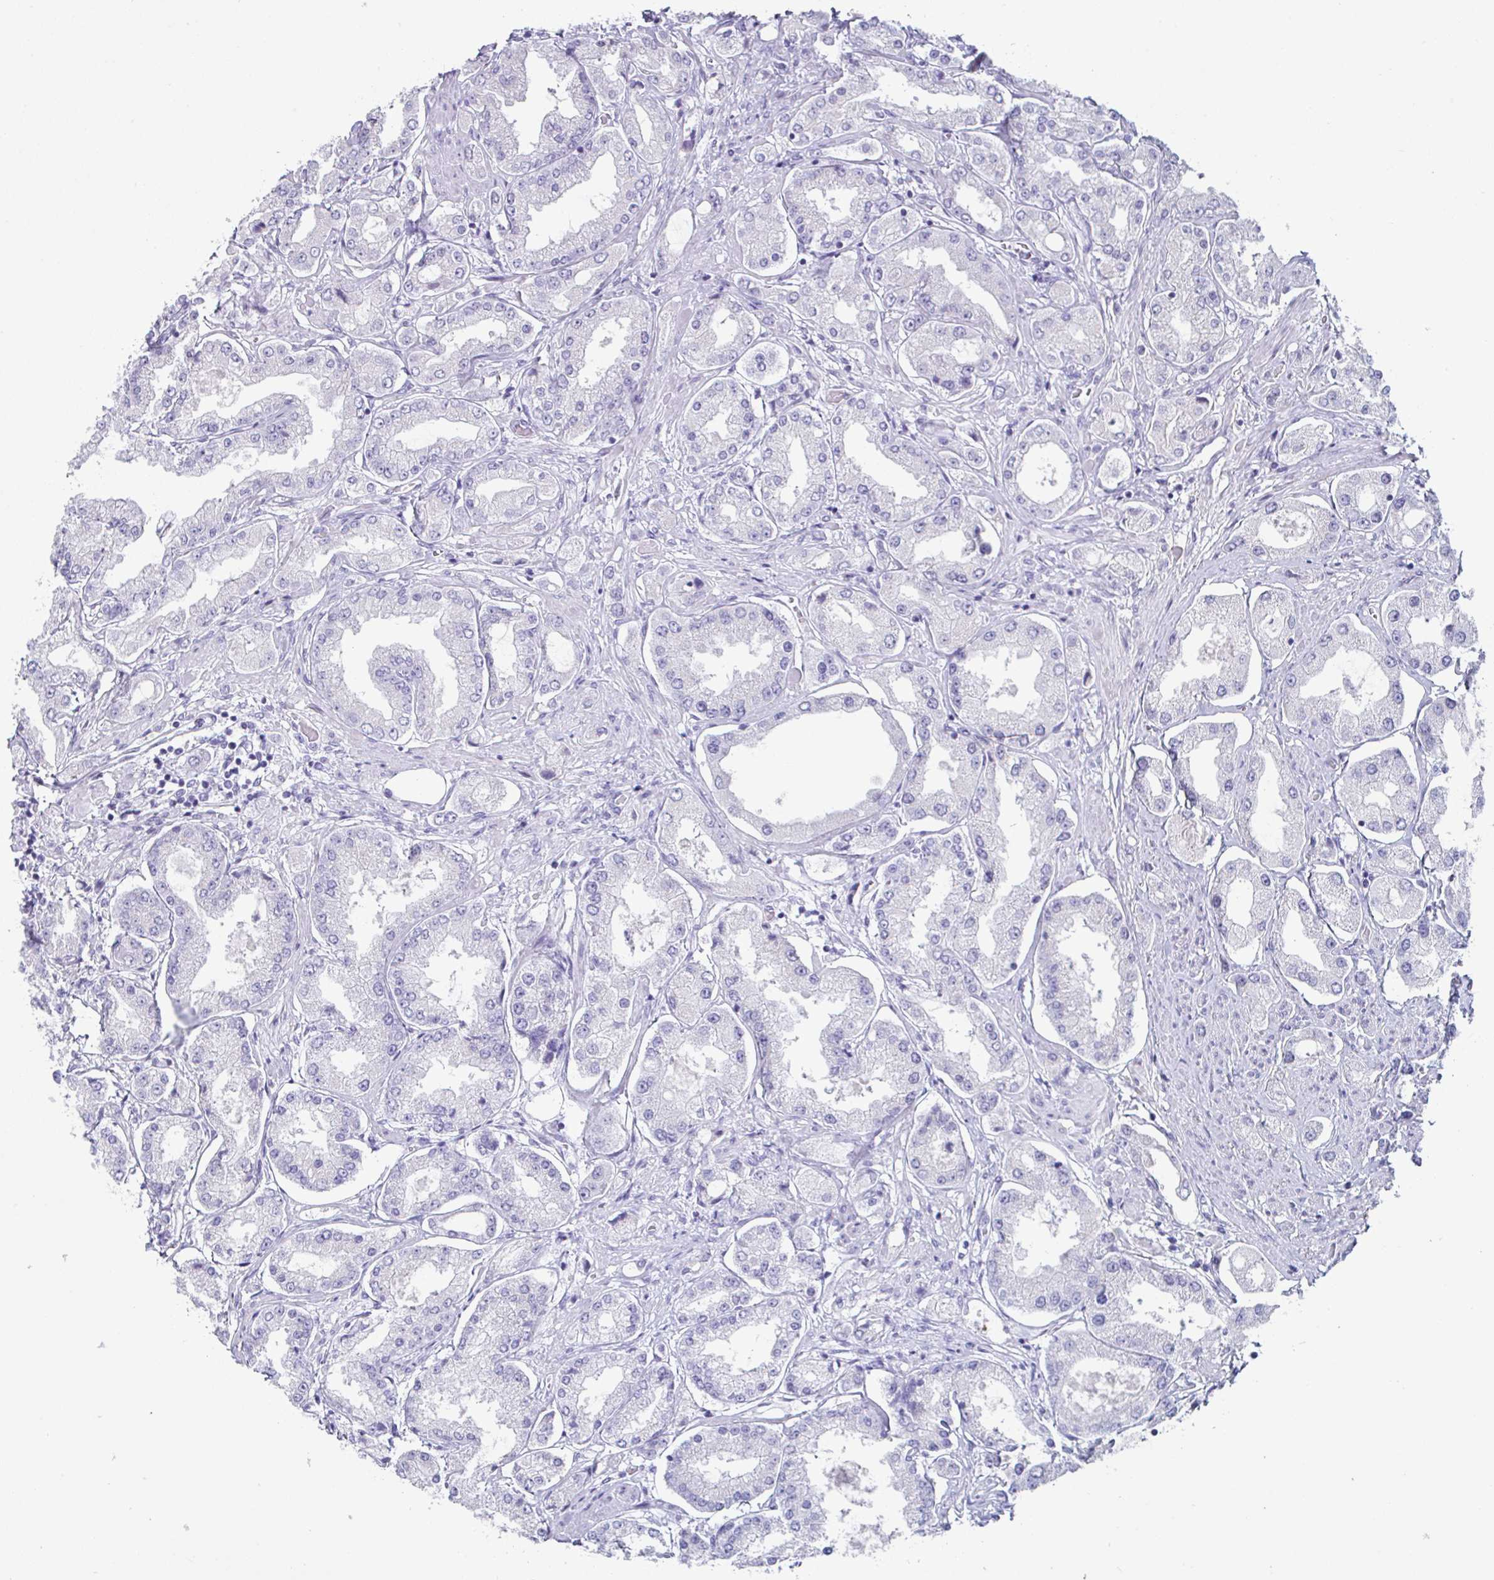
{"staining": {"intensity": "negative", "quantity": "none", "location": "none"}, "tissue": "prostate cancer", "cell_type": "Tumor cells", "image_type": "cancer", "snomed": [{"axis": "morphology", "description": "Adenocarcinoma, High grade"}, {"axis": "topography", "description": "Prostate"}], "caption": "Immunohistochemistry (IHC) photomicrograph of neoplastic tissue: human prostate cancer stained with DAB (3,3'-diaminobenzidine) demonstrates no significant protein staining in tumor cells. The staining is performed using DAB (3,3'-diaminobenzidine) brown chromogen with nuclei counter-stained in using hematoxylin.", "gene": "CREG2", "patient": {"sex": "male", "age": 69}}